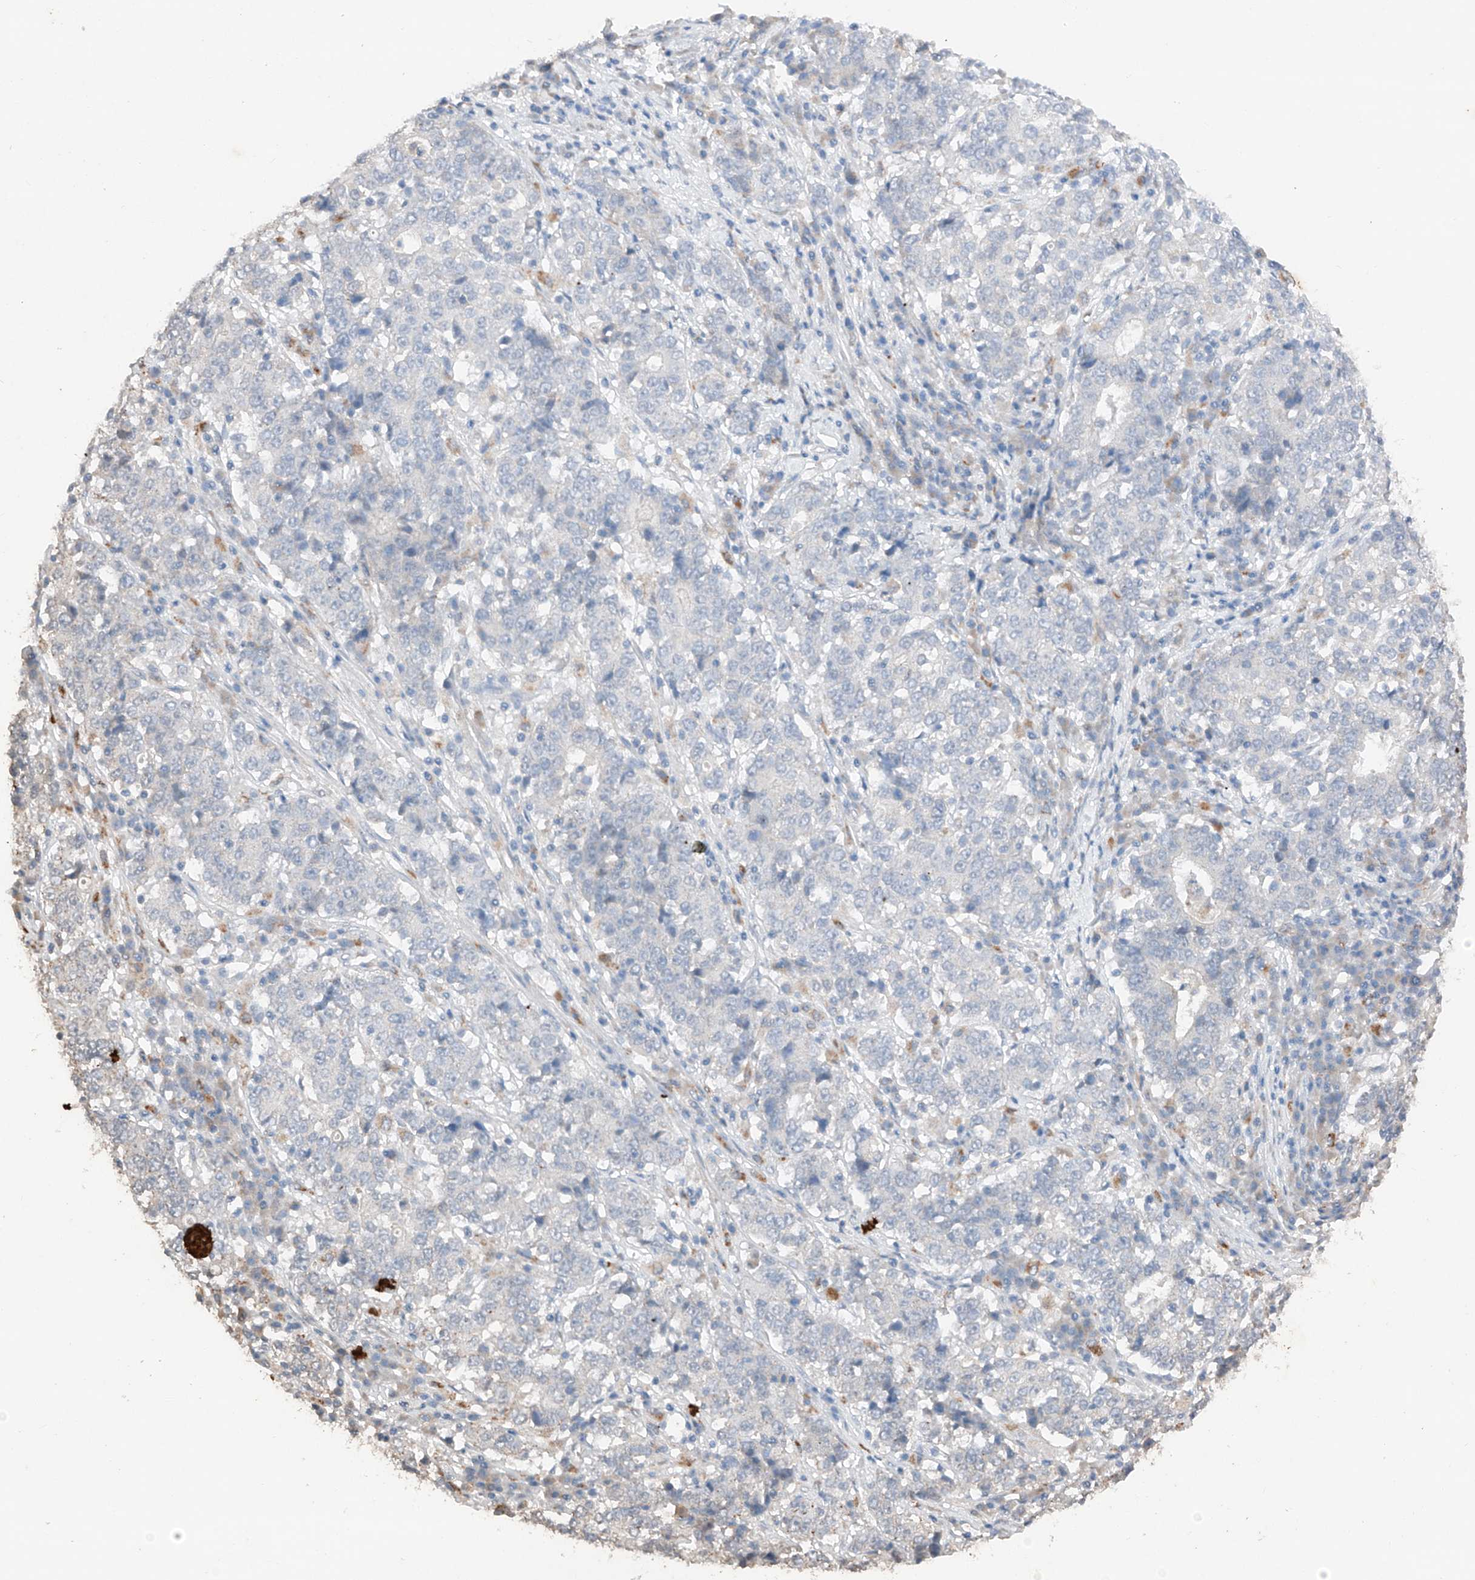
{"staining": {"intensity": "negative", "quantity": "none", "location": "none"}, "tissue": "stomach cancer", "cell_type": "Tumor cells", "image_type": "cancer", "snomed": [{"axis": "morphology", "description": "Adenocarcinoma, NOS"}, {"axis": "topography", "description": "Stomach"}], "caption": "Human stomach cancer stained for a protein using immunohistochemistry displays no staining in tumor cells.", "gene": "TBX4", "patient": {"sex": "male", "age": 59}}